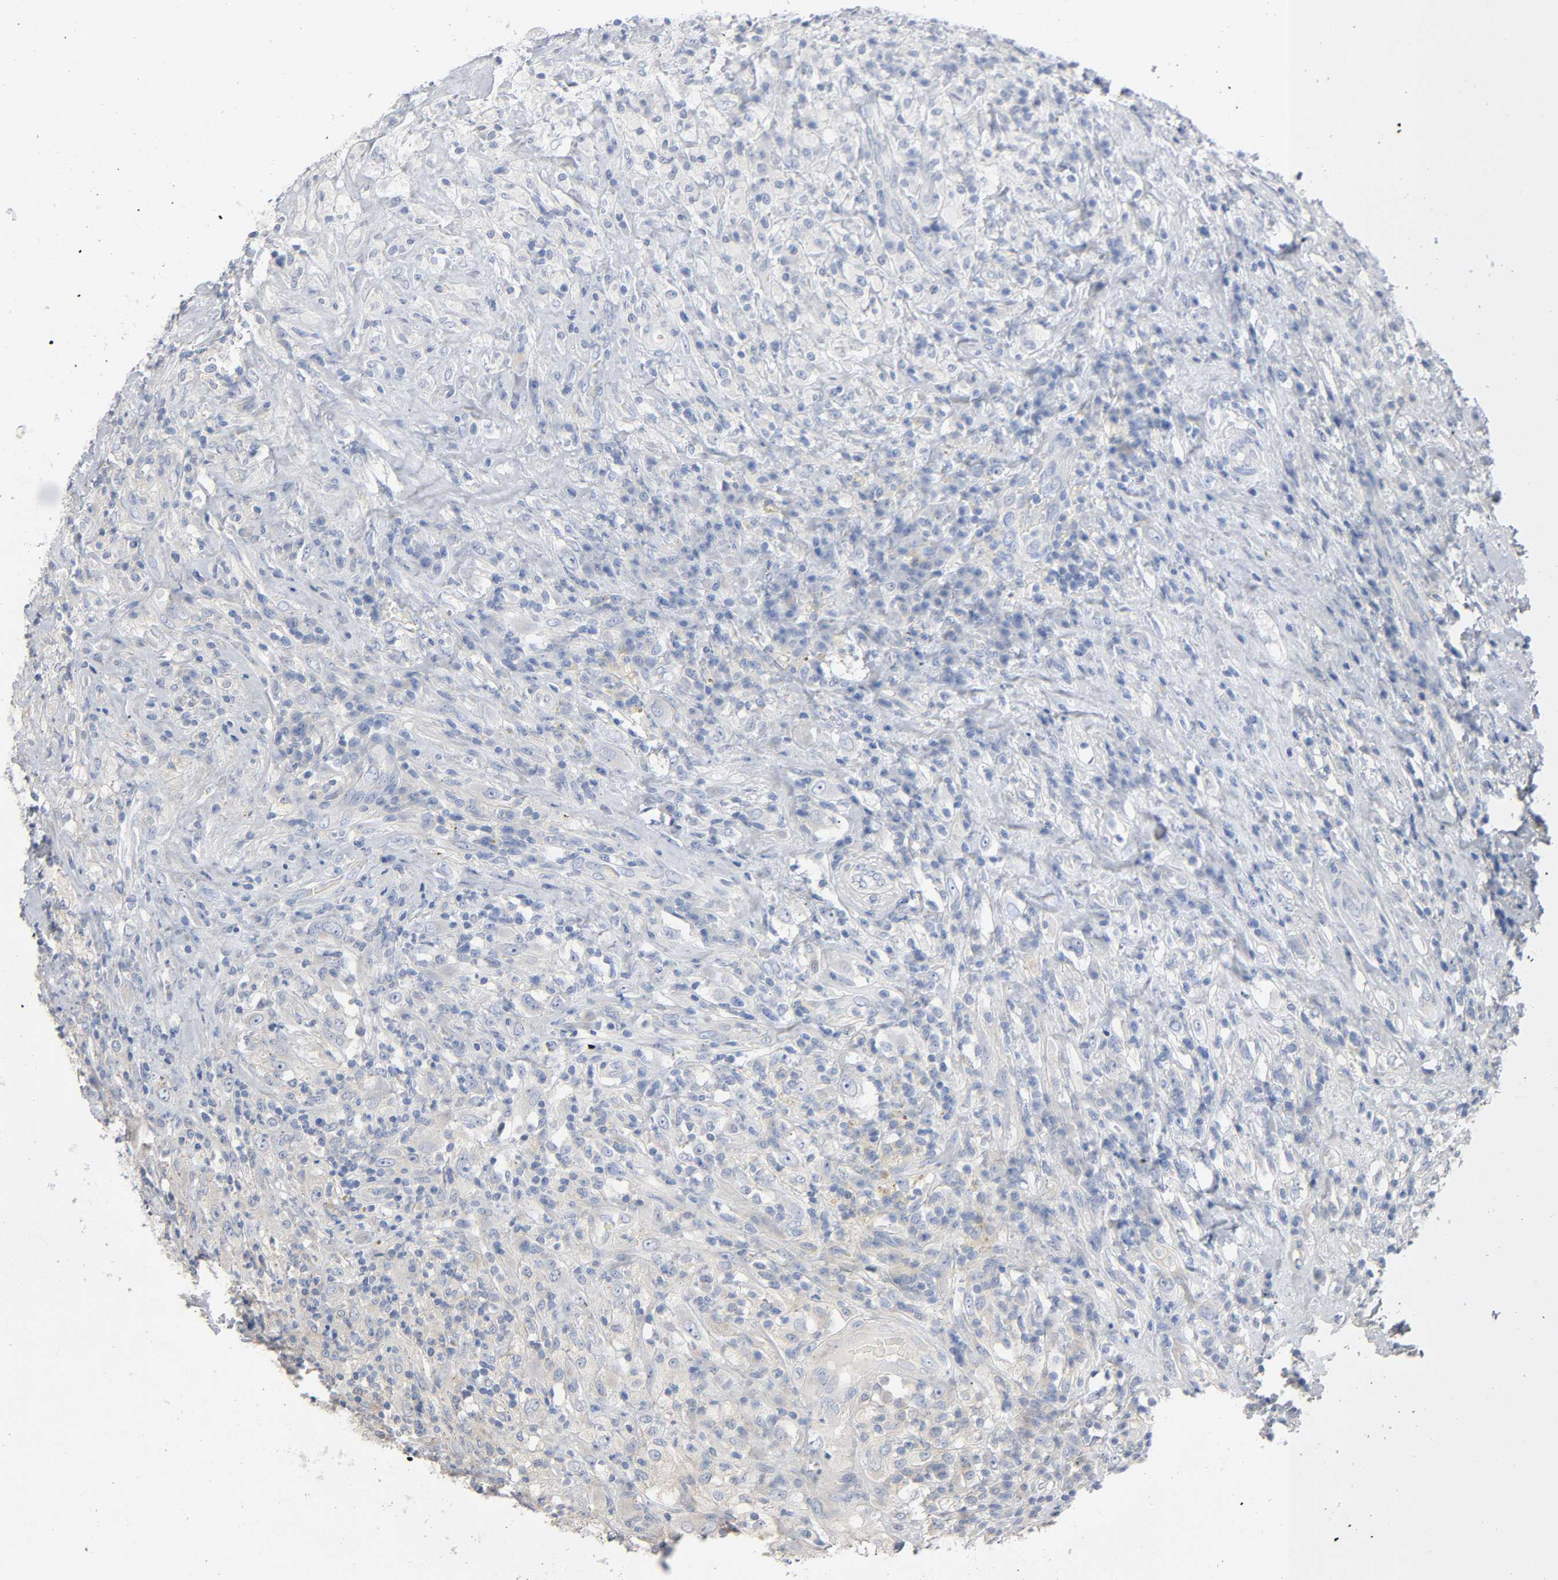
{"staining": {"intensity": "negative", "quantity": "none", "location": "none"}, "tissue": "testis cancer", "cell_type": "Tumor cells", "image_type": "cancer", "snomed": [{"axis": "morphology", "description": "Necrosis, NOS"}, {"axis": "morphology", "description": "Carcinoma, Embryonal, NOS"}, {"axis": "topography", "description": "Testis"}], "caption": "Embryonal carcinoma (testis) was stained to show a protein in brown. There is no significant positivity in tumor cells.", "gene": "SGSM1", "patient": {"sex": "male", "age": 19}}